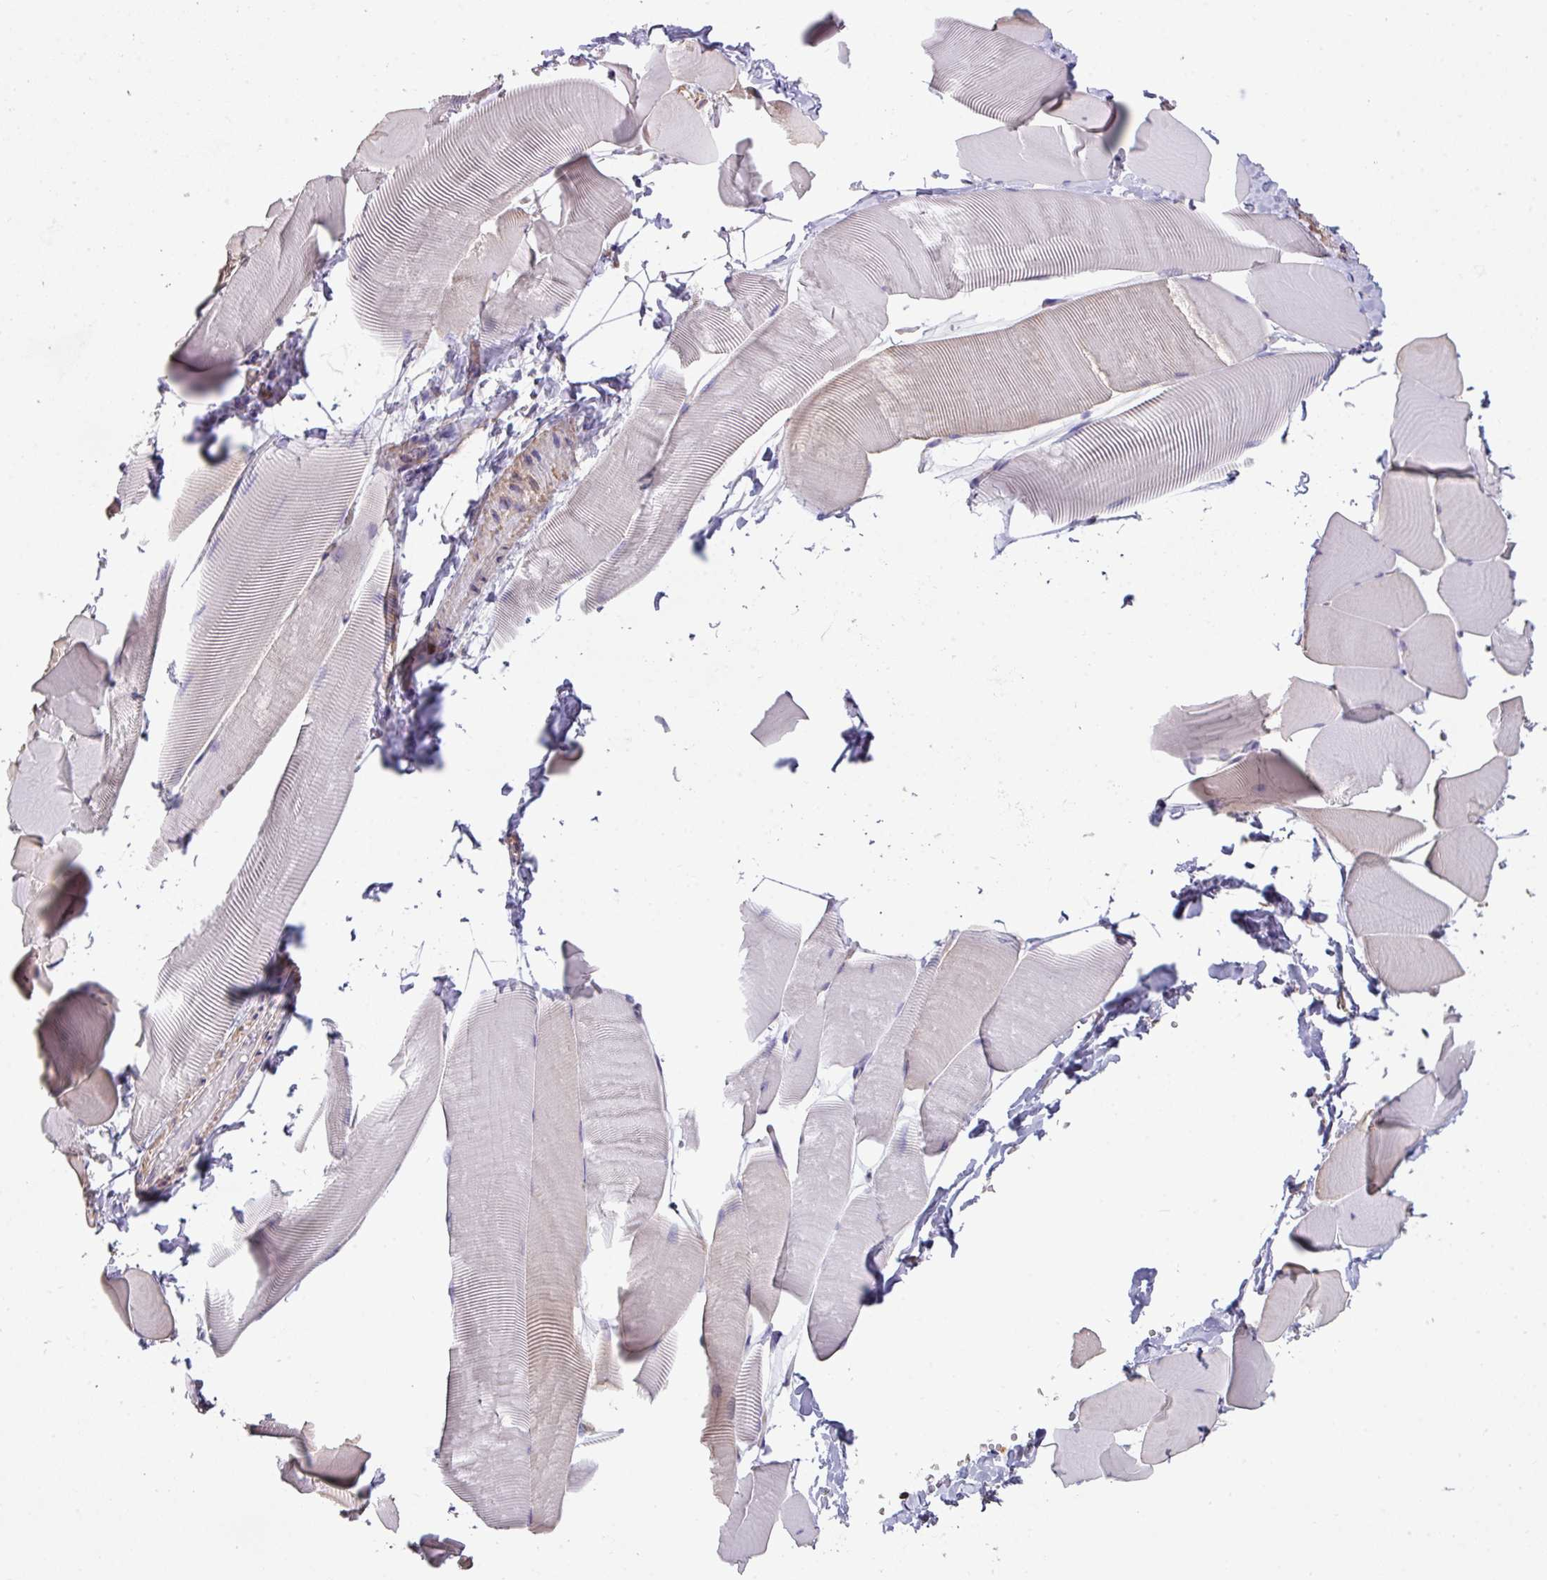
{"staining": {"intensity": "negative", "quantity": "none", "location": "none"}, "tissue": "skeletal muscle", "cell_type": "Myocytes", "image_type": "normal", "snomed": [{"axis": "morphology", "description": "Normal tissue, NOS"}, {"axis": "topography", "description": "Skeletal muscle"}], "caption": "Immunohistochemical staining of unremarkable skeletal muscle shows no significant staining in myocytes. (DAB IHC, high magnification).", "gene": "CALML4", "patient": {"sex": "male", "age": 25}}